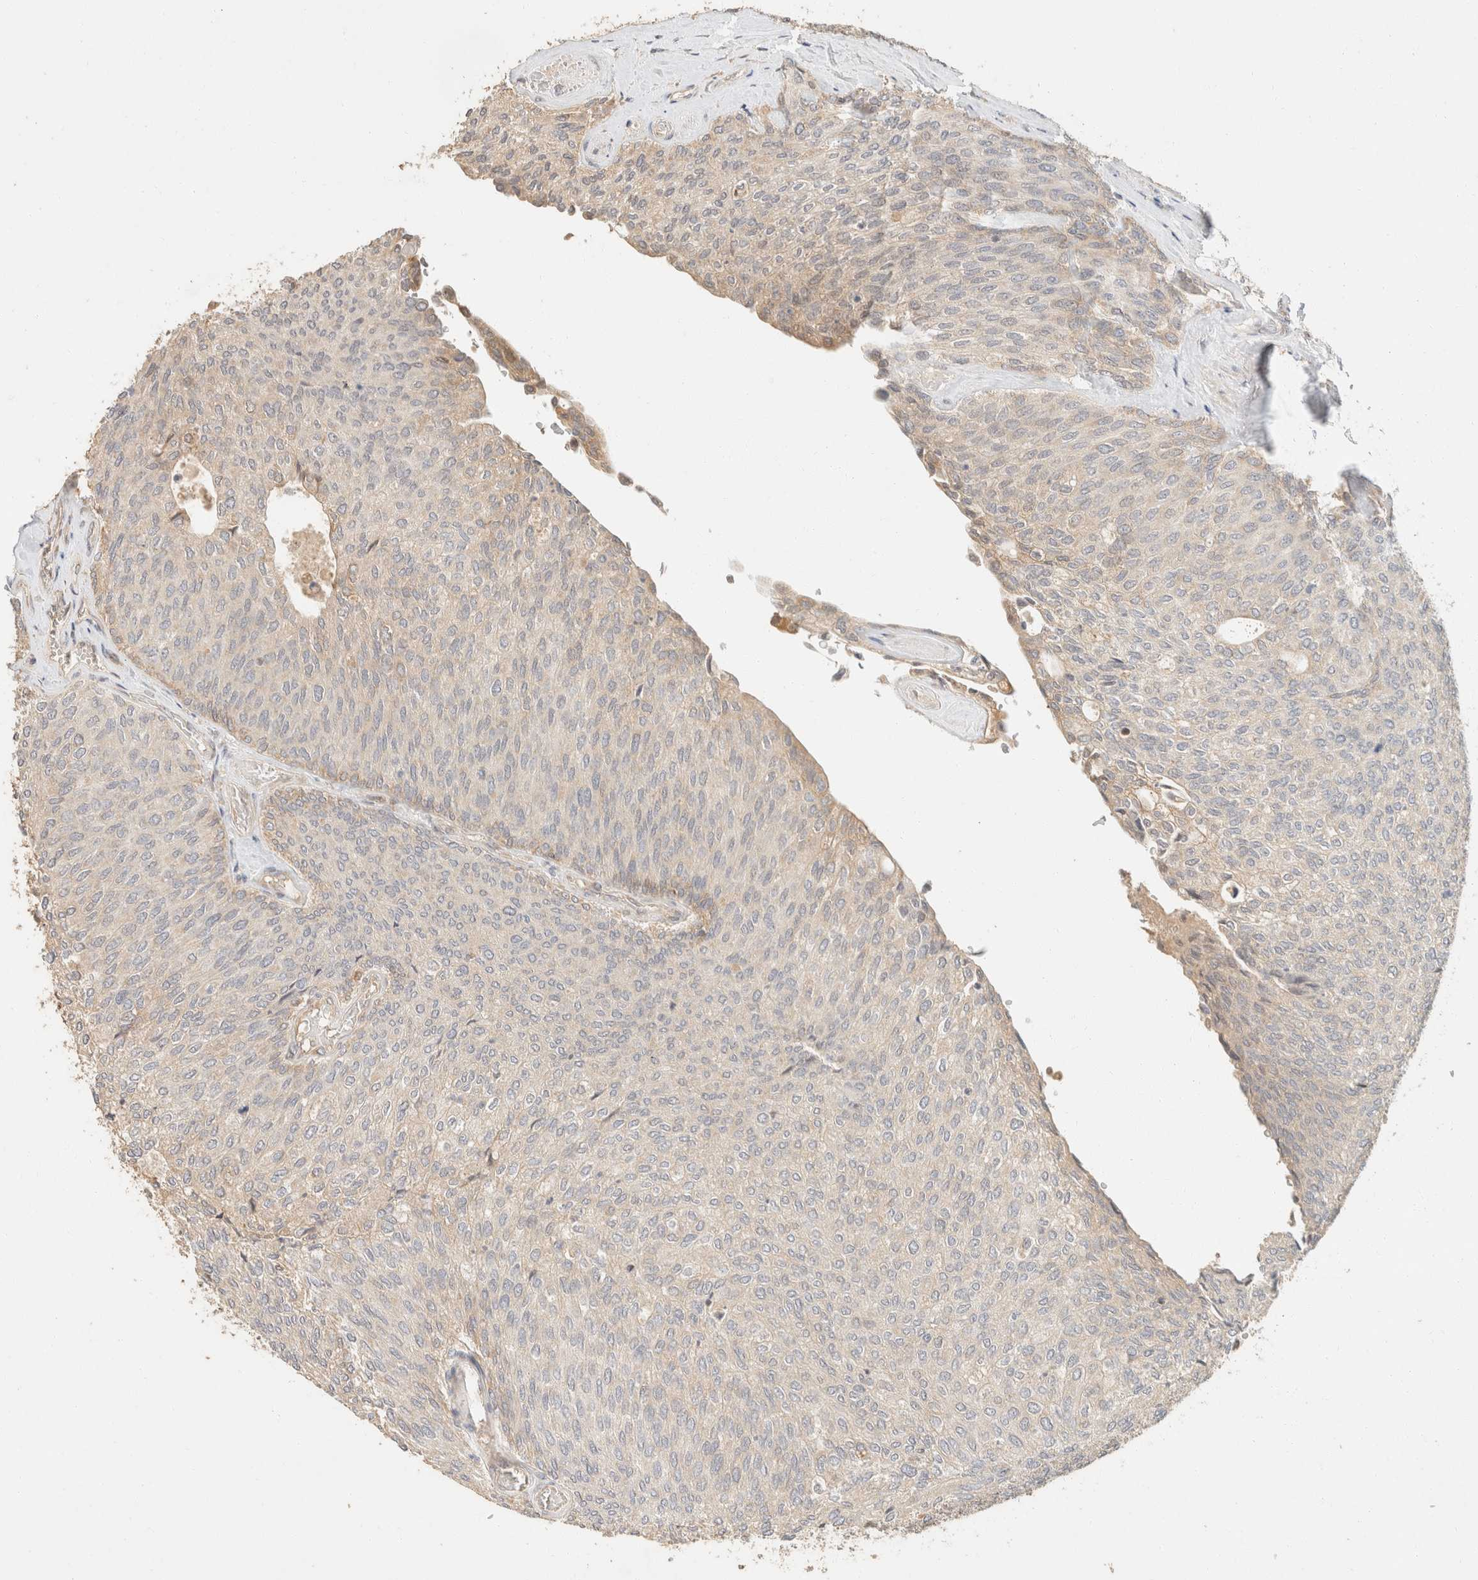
{"staining": {"intensity": "moderate", "quantity": "<25%", "location": "cytoplasmic/membranous"}, "tissue": "urothelial cancer", "cell_type": "Tumor cells", "image_type": "cancer", "snomed": [{"axis": "morphology", "description": "Urothelial carcinoma, Low grade"}, {"axis": "topography", "description": "Urinary bladder"}], "caption": "Tumor cells show moderate cytoplasmic/membranous staining in about <25% of cells in urothelial cancer. (Brightfield microscopy of DAB IHC at high magnification).", "gene": "TACC1", "patient": {"sex": "female", "age": 79}}